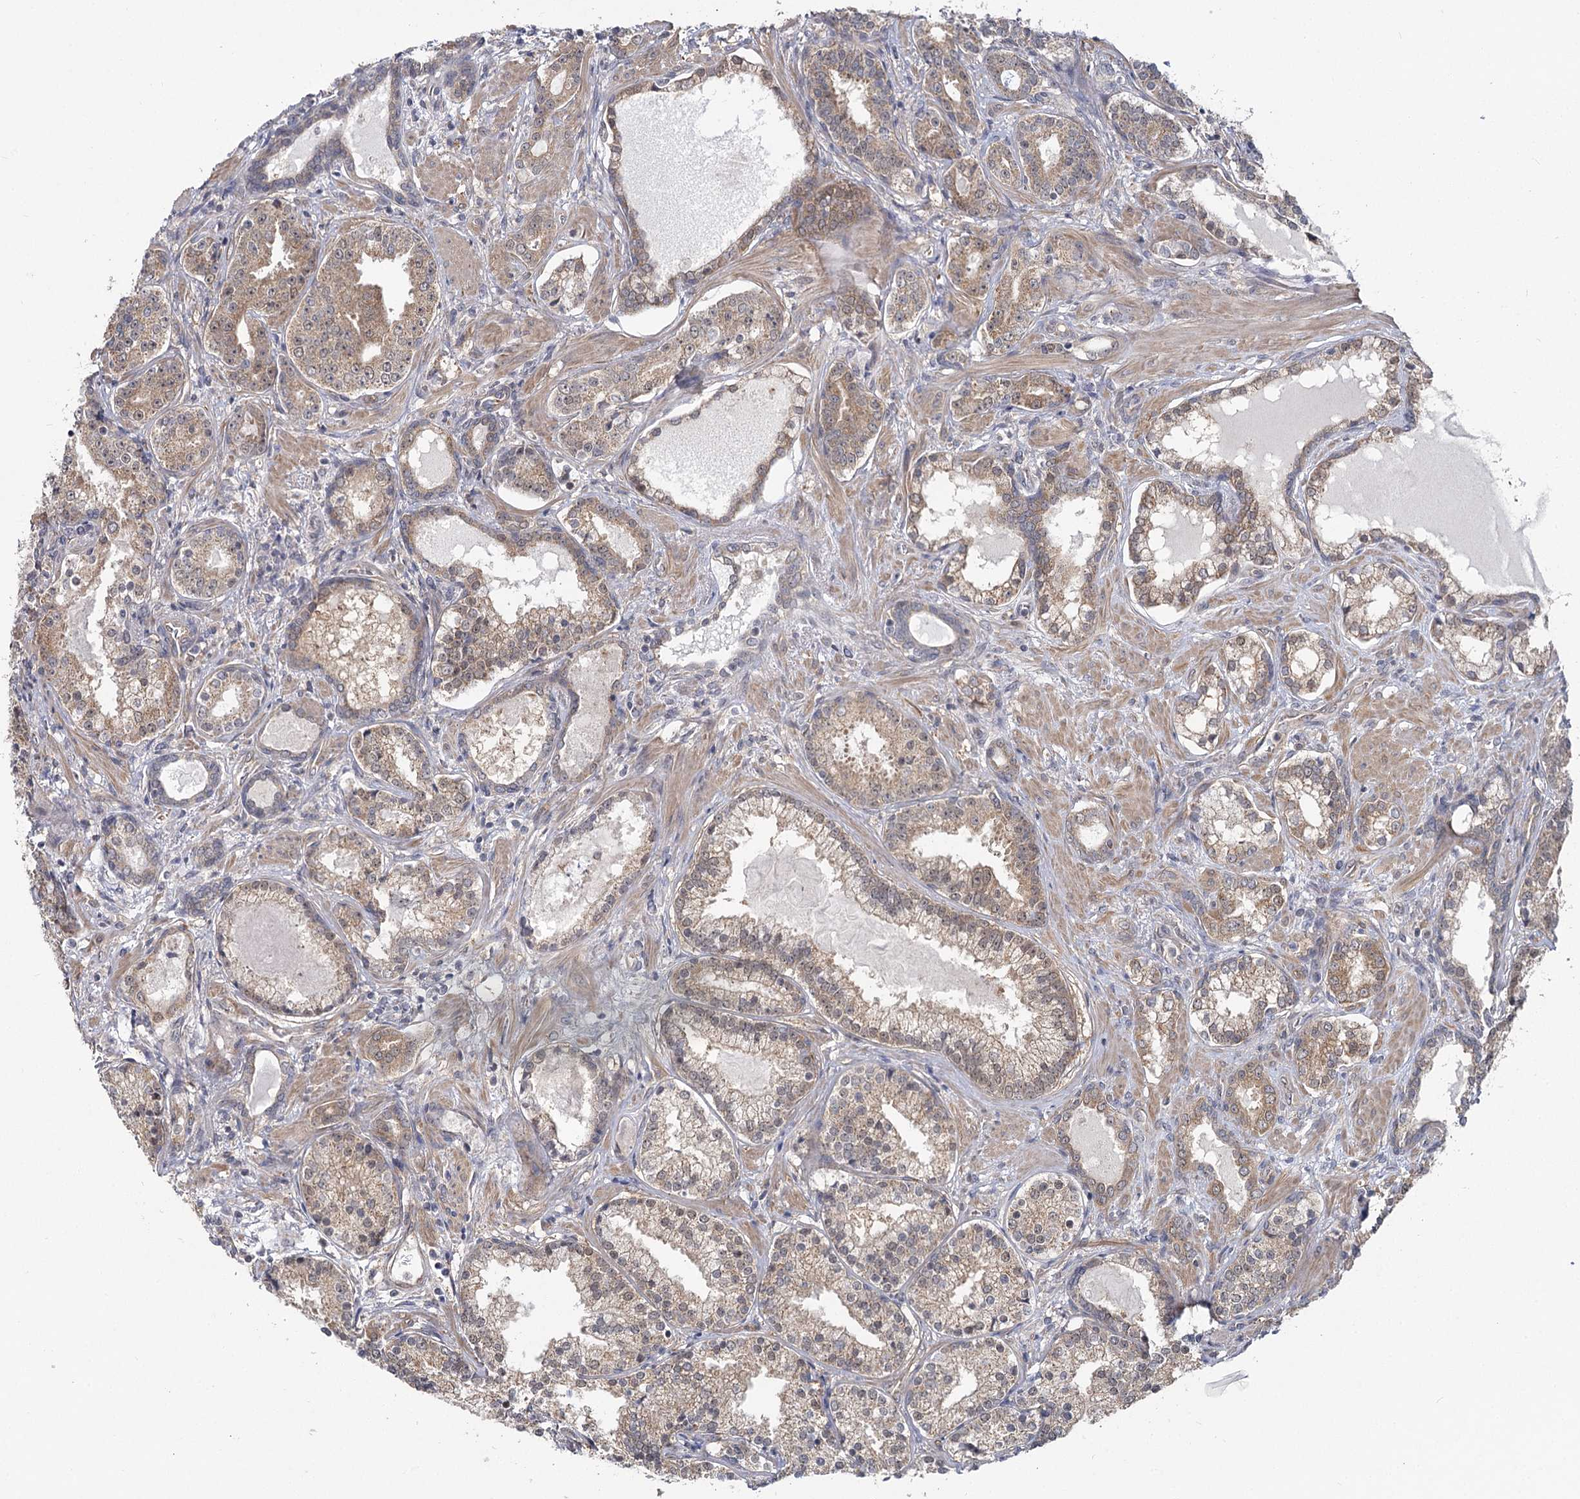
{"staining": {"intensity": "weak", "quantity": ">75%", "location": "cytoplasmic/membranous"}, "tissue": "prostate cancer", "cell_type": "Tumor cells", "image_type": "cancer", "snomed": [{"axis": "morphology", "description": "Adenocarcinoma, High grade"}, {"axis": "topography", "description": "Prostate"}], "caption": "IHC image of neoplastic tissue: human prostate high-grade adenocarcinoma stained using immunohistochemistry (IHC) shows low levels of weak protein expression localized specifically in the cytoplasmic/membranous of tumor cells, appearing as a cytoplasmic/membranous brown color.", "gene": "TBC1D9B", "patient": {"sex": "male", "age": 58}}